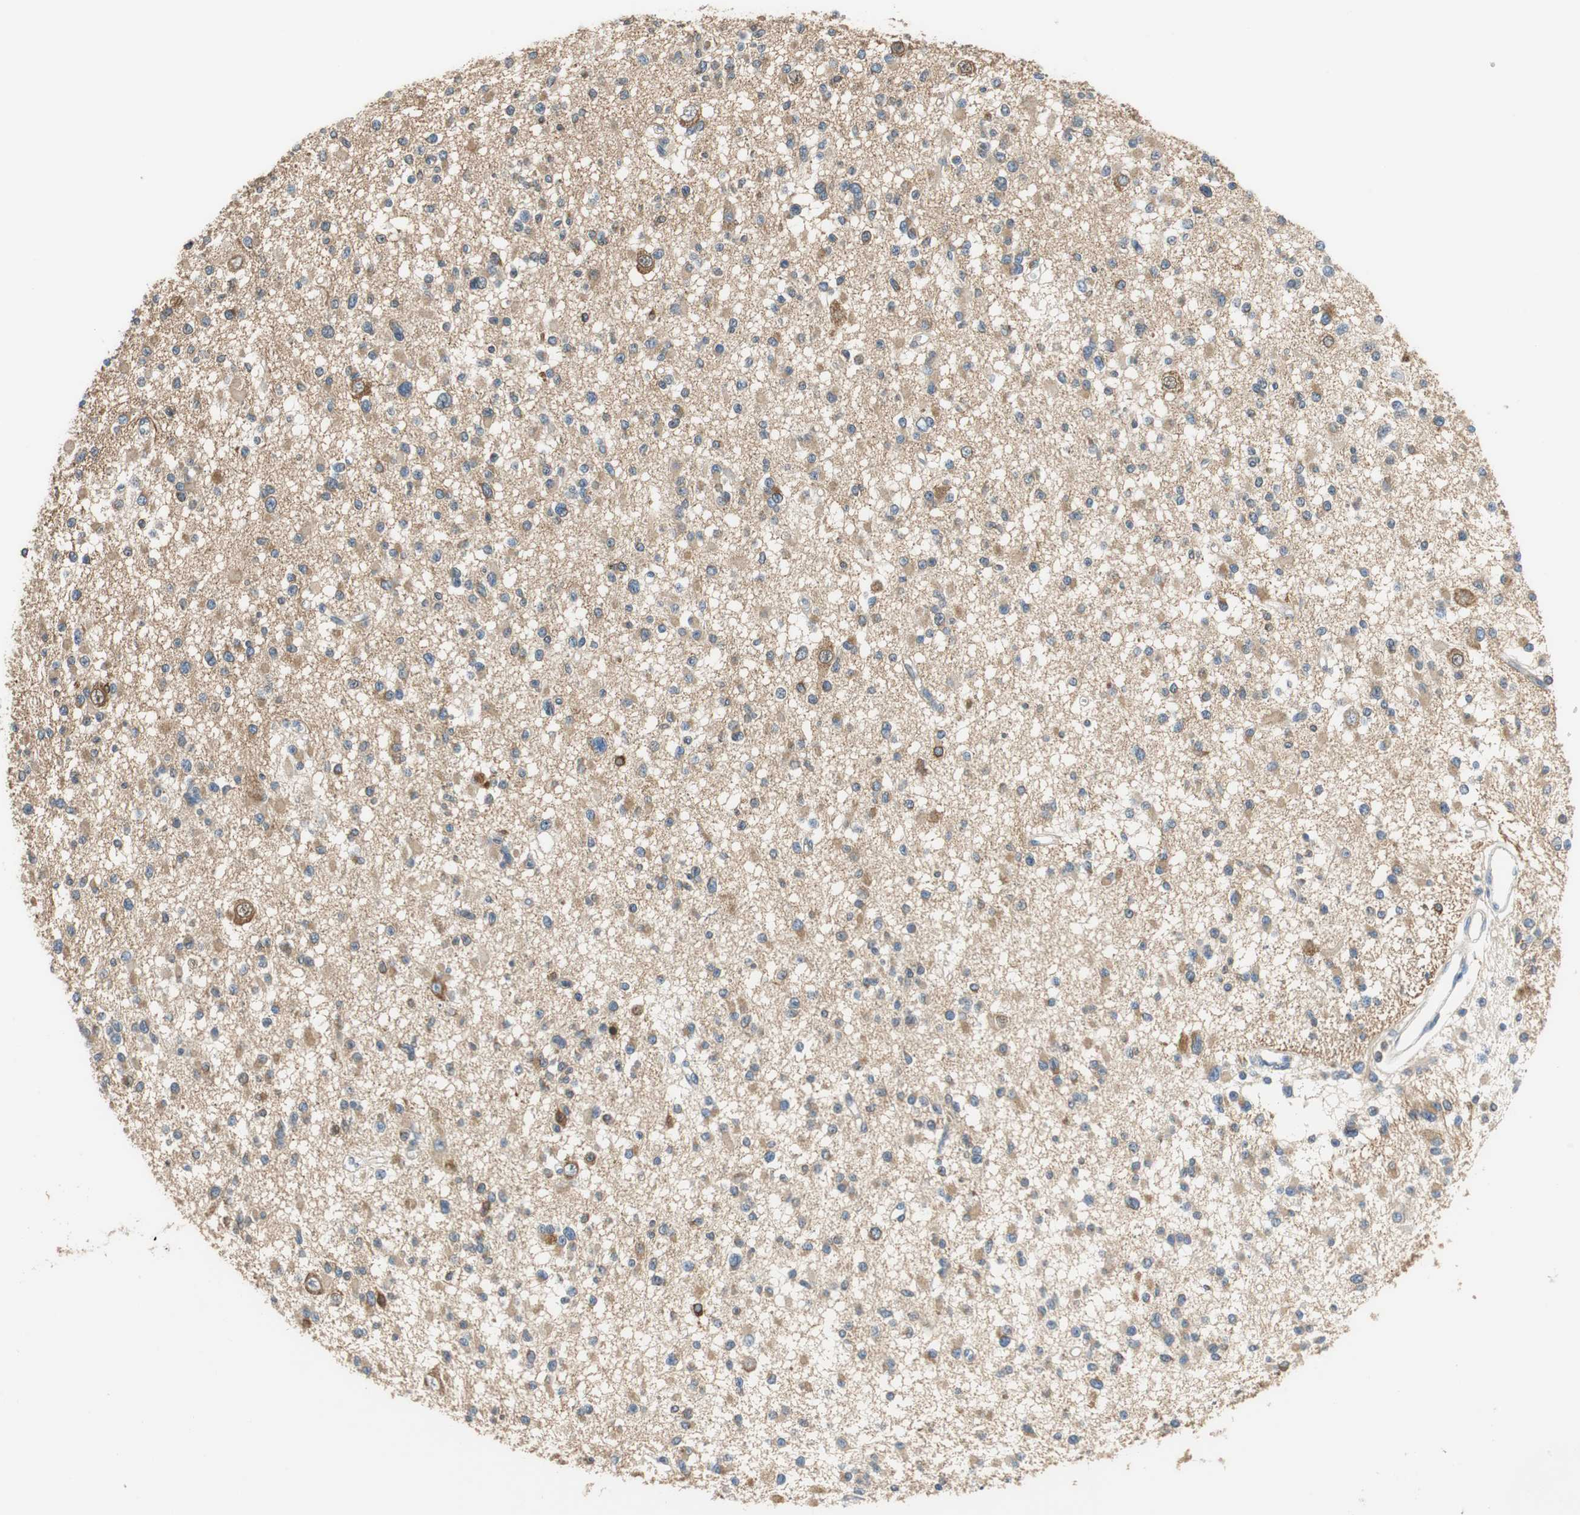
{"staining": {"intensity": "moderate", "quantity": ">75%", "location": "cytoplasmic/membranous"}, "tissue": "glioma", "cell_type": "Tumor cells", "image_type": "cancer", "snomed": [{"axis": "morphology", "description": "Glioma, malignant, Low grade"}, {"axis": "topography", "description": "Brain"}], "caption": "DAB (3,3'-diaminobenzidine) immunohistochemical staining of glioma displays moderate cytoplasmic/membranous protein staining in approximately >75% of tumor cells. Nuclei are stained in blue.", "gene": "GSTK1", "patient": {"sex": "female", "age": 22}}